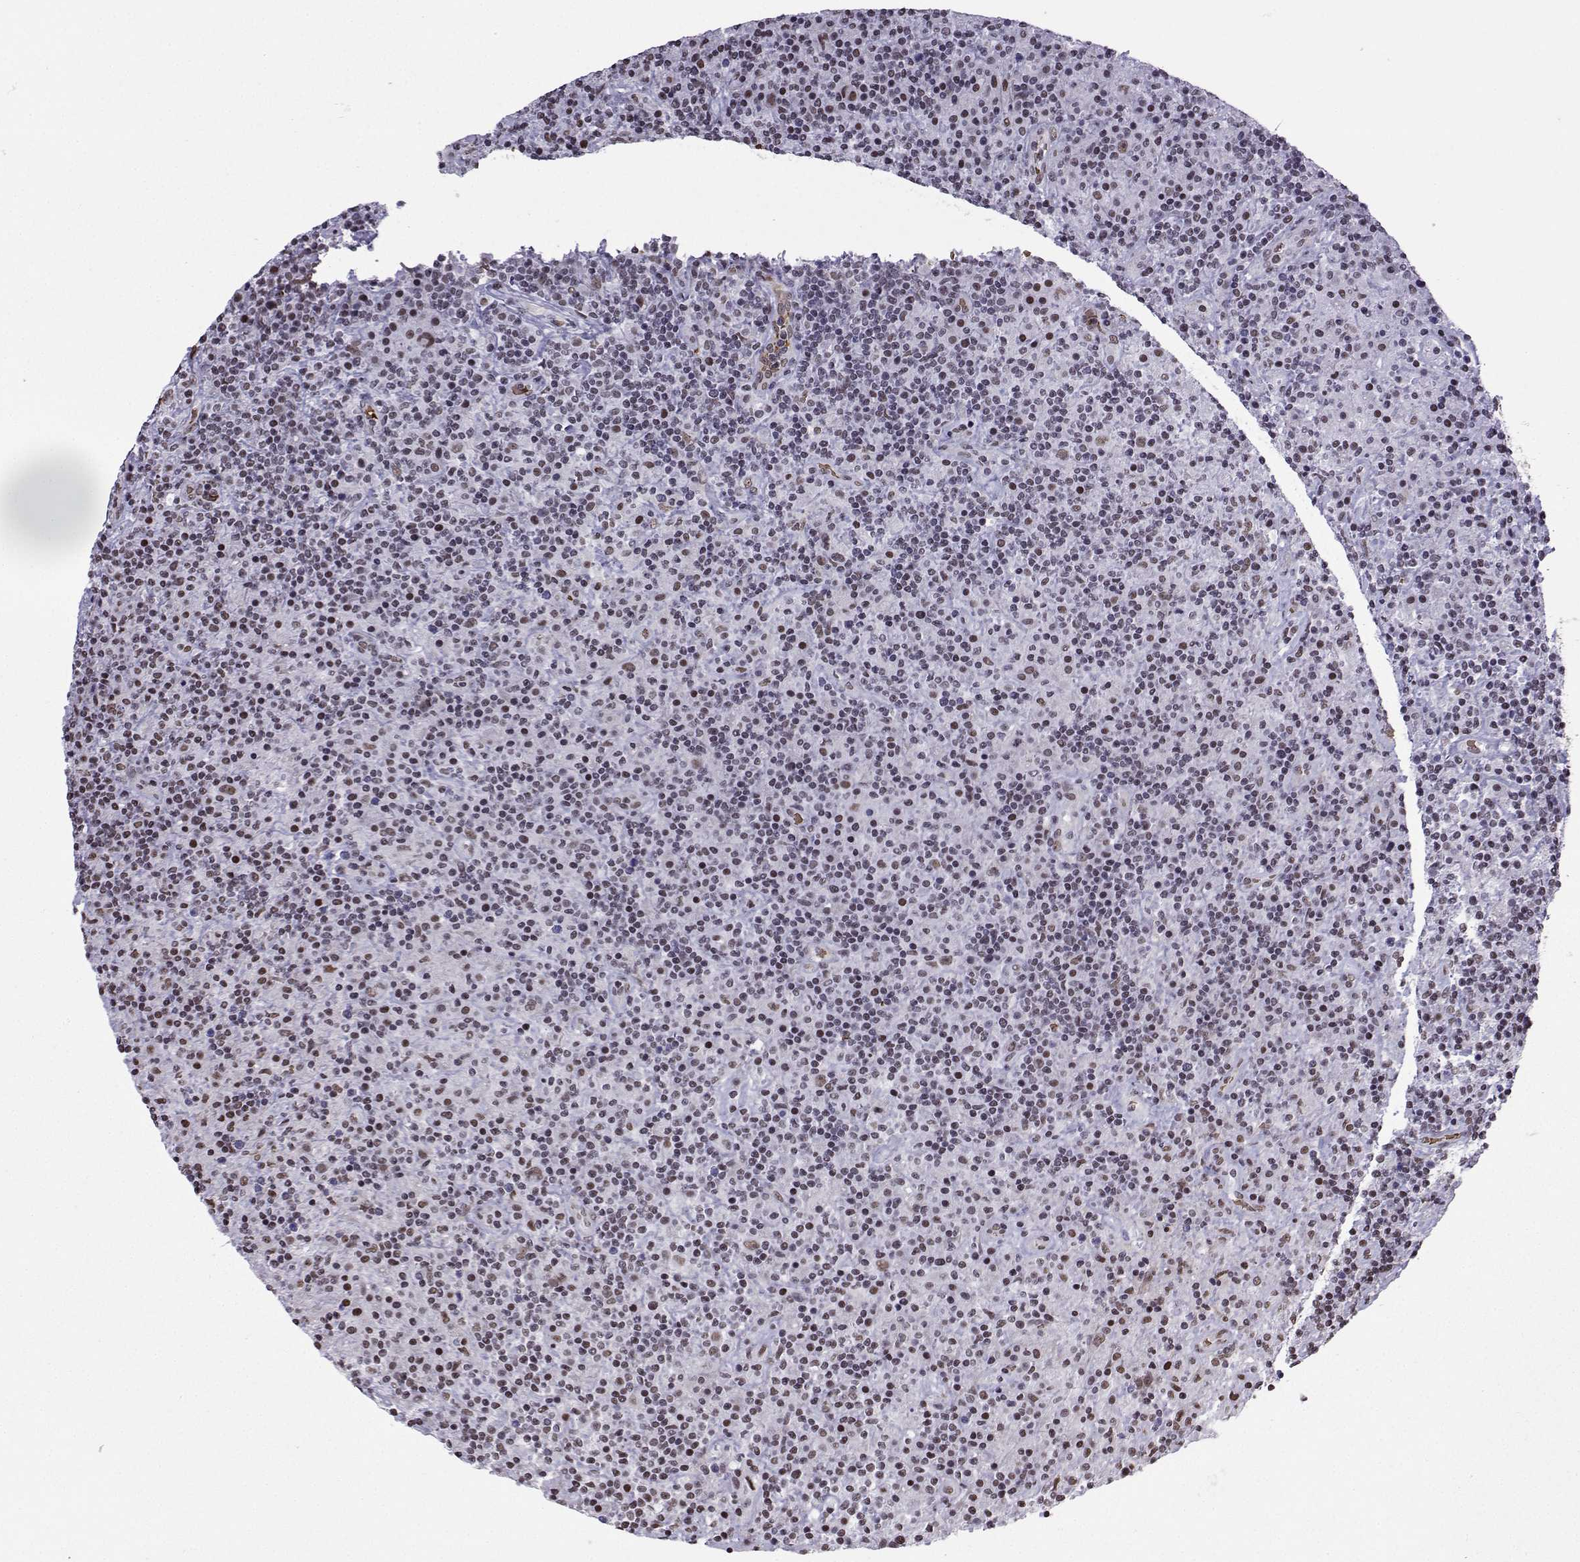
{"staining": {"intensity": "weak", "quantity": ">75%", "location": "nuclear"}, "tissue": "lymphoma", "cell_type": "Tumor cells", "image_type": "cancer", "snomed": [{"axis": "morphology", "description": "Hodgkin's disease, NOS"}, {"axis": "topography", "description": "Lymph node"}], "caption": "Hodgkin's disease stained with a brown dye displays weak nuclear positive expression in approximately >75% of tumor cells.", "gene": "CCNK", "patient": {"sex": "male", "age": 70}}